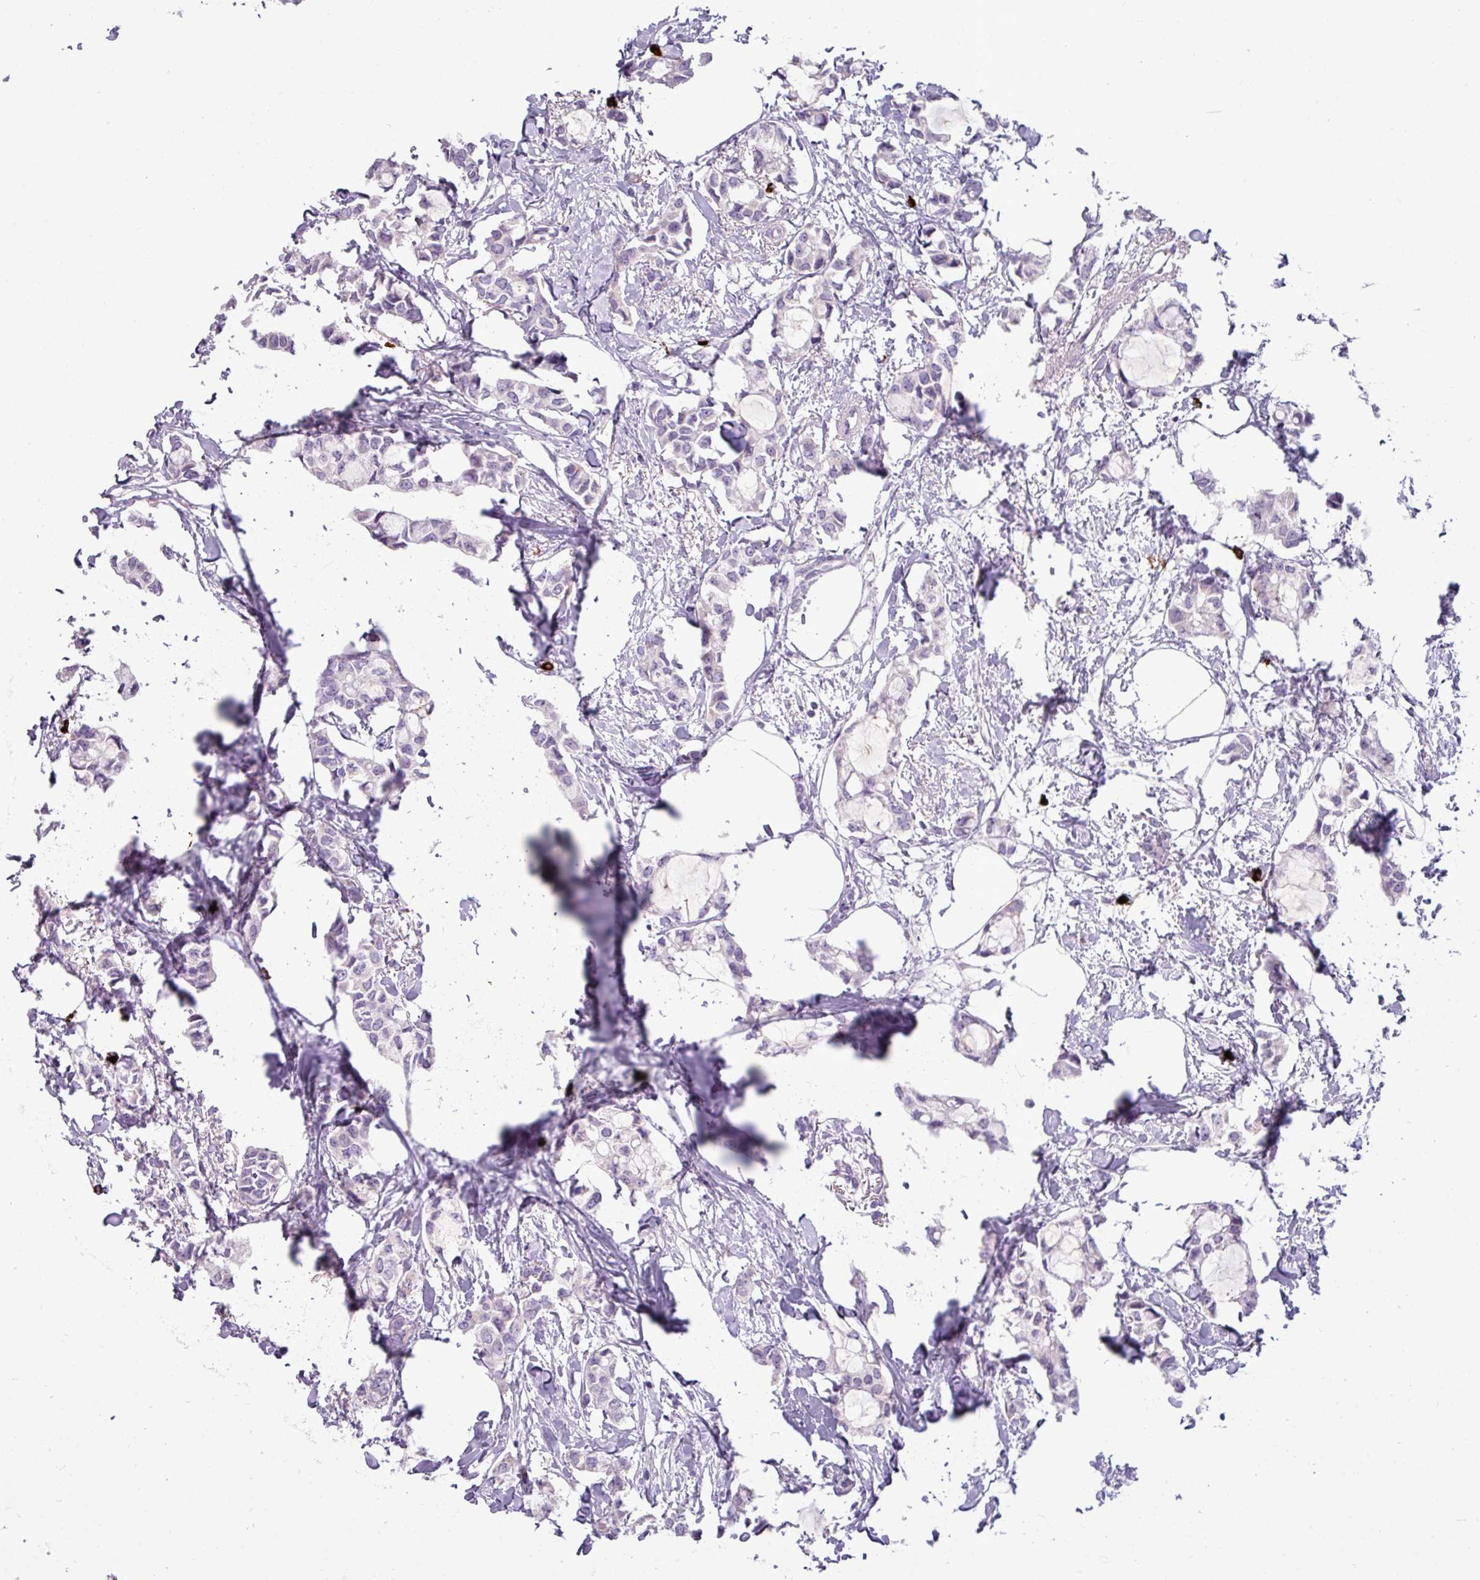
{"staining": {"intensity": "negative", "quantity": "none", "location": "none"}, "tissue": "breast cancer", "cell_type": "Tumor cells", "image_type": "cancer", "snomed": [{"axis": "morphology", "description": "Duct carcinoma"}, {"axis": "topography", "description": "Breast"}], "caption": "Tumor cells are negative for protein expression in human breast cancer (infiltrating ductal carcinoma). (Immunohistochemistry, brightfield microscopy, high magnification).", "gene": "TRIM39", "patient": {"sex": "female", "age": 73}}